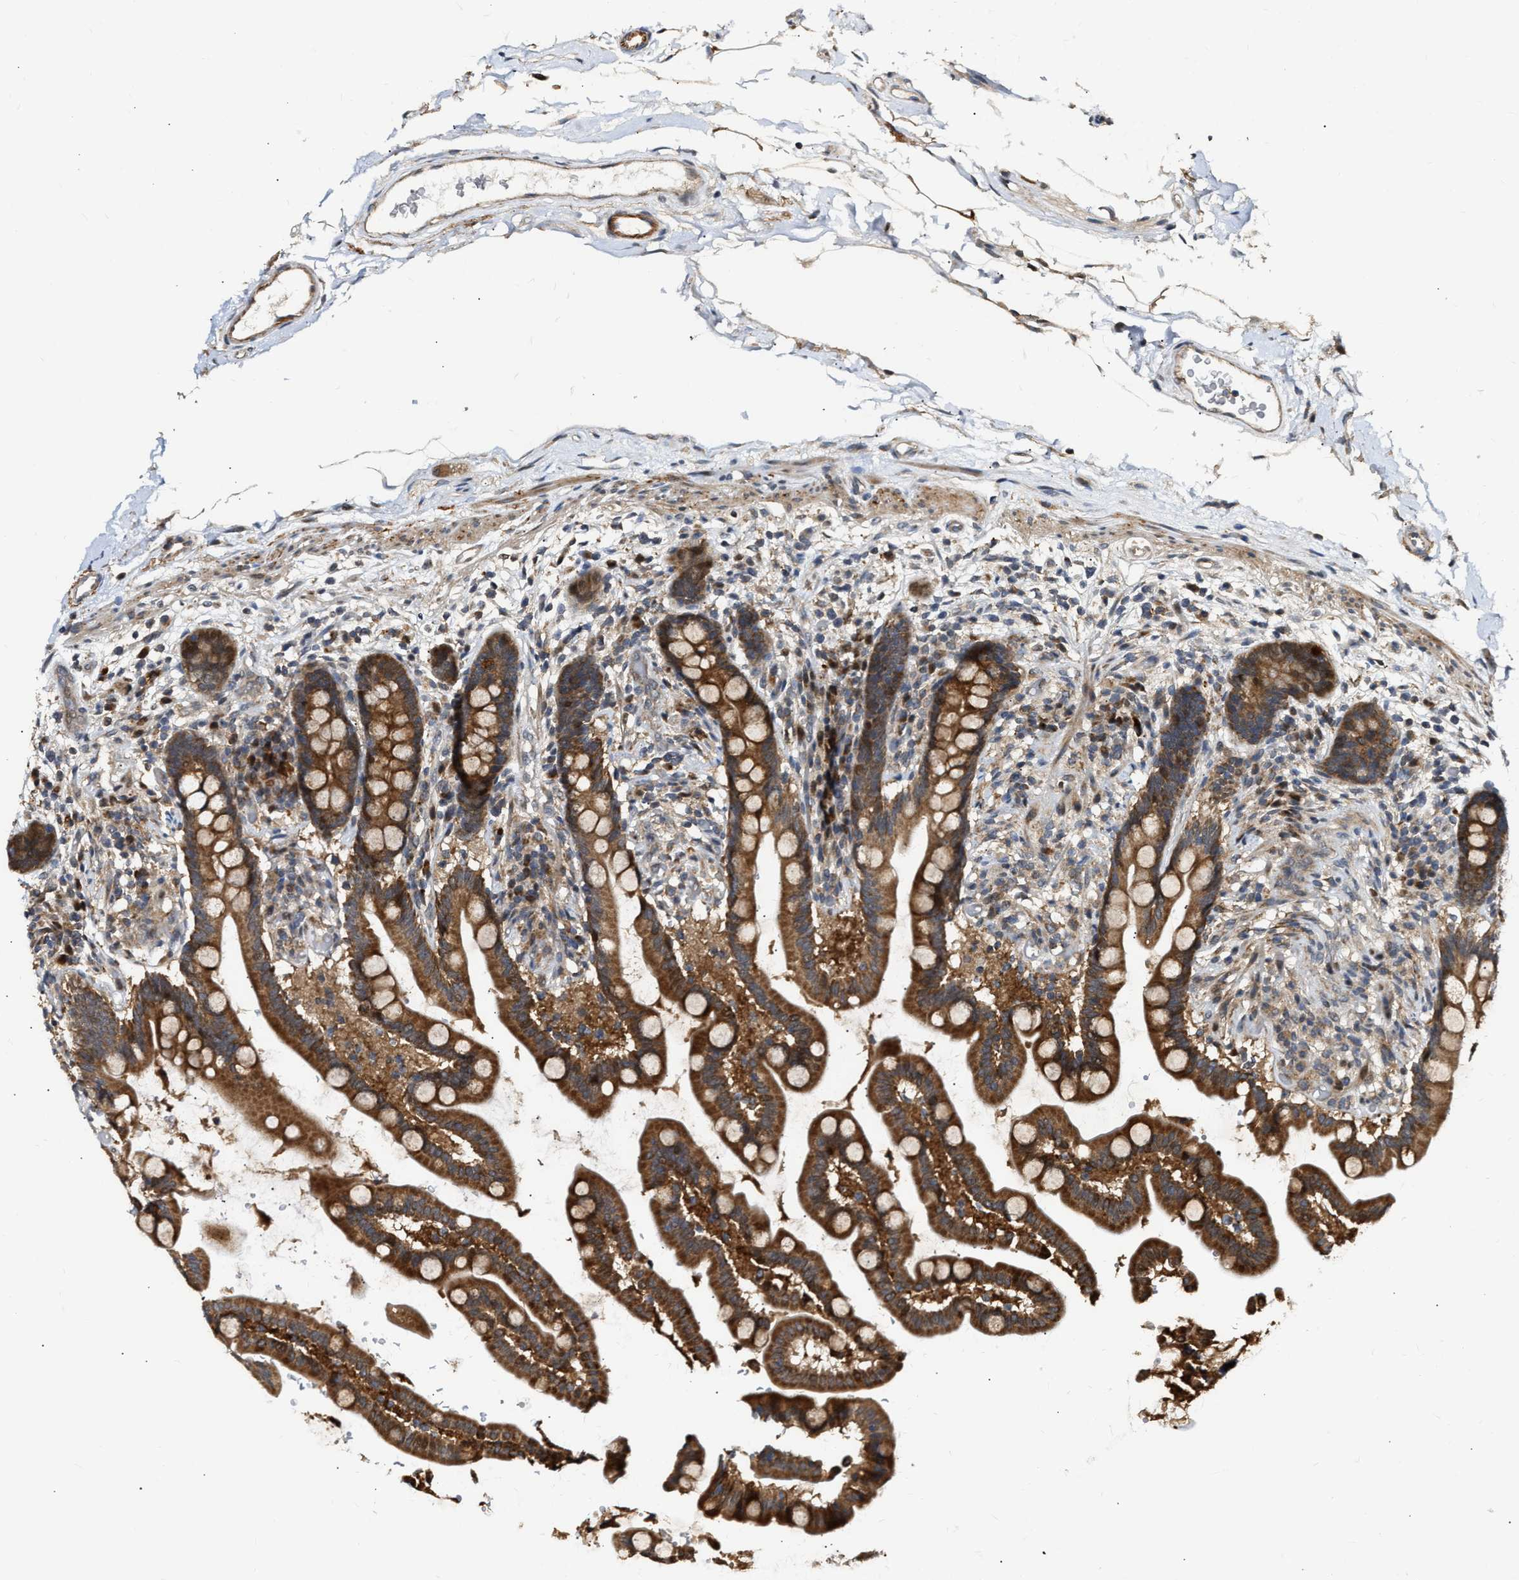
{"staining": {"intensity": "moderate", "quantity": ">75%", "location": "cytoplasmic/membranous"}, "tissue": "colon", "cell_type": "Endothelial cells", "image_type": "normal", "snomed": [{"axis": "morphology", "description": "Normal tissue, NOS"}, {"axis": "topography", "description": "Colon"}], "caption": "Immunohistochemical staining of unremarkable human colon shows medium levels of moderate cytoplasmic/membranous staining in about >75% of endothelial cells.", "gene": "EXTL2", "patient": {"sex": "male", "age": 73}}